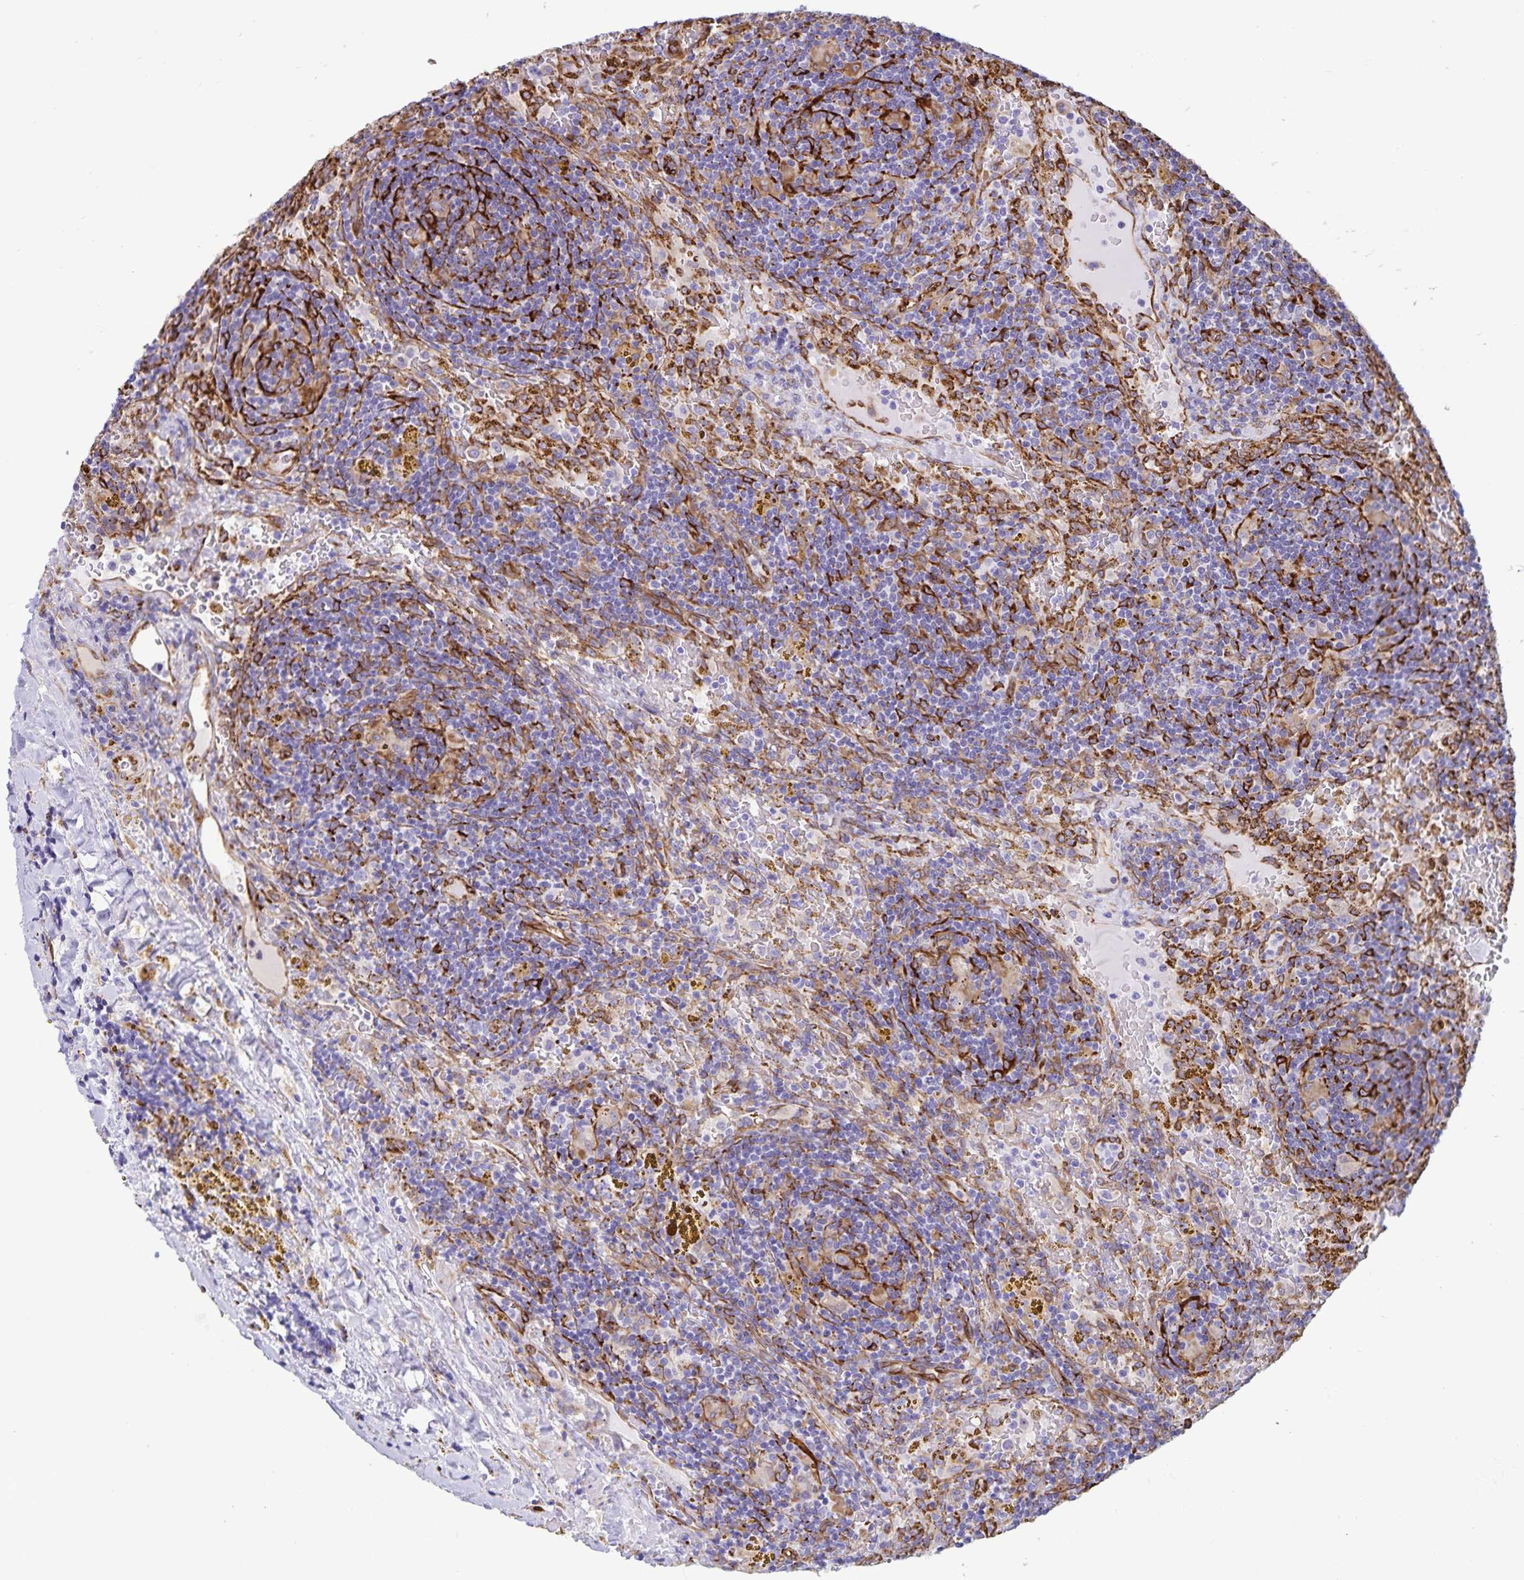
{"staining": {"intensity": "negative", "quantity": "none", "location": "none"}, "tissue": "lymphoma", "cell_type": "Tumor cells", "image_type": "cancer", "snomed": [{"axis": "morphology", "description": "Malignant lymphoma, non-Hodgkin's type, Low grade"}, {"axis": "topography", "description": "Spleen"}], "caption": "DAB (3,3'-diaminobenzidine) immunohistochemical staining of lymphoma demonstrates no significant expression in tumor cells.", "gene": "RCN1", "patient": {"sex": "female", "age": 70}}